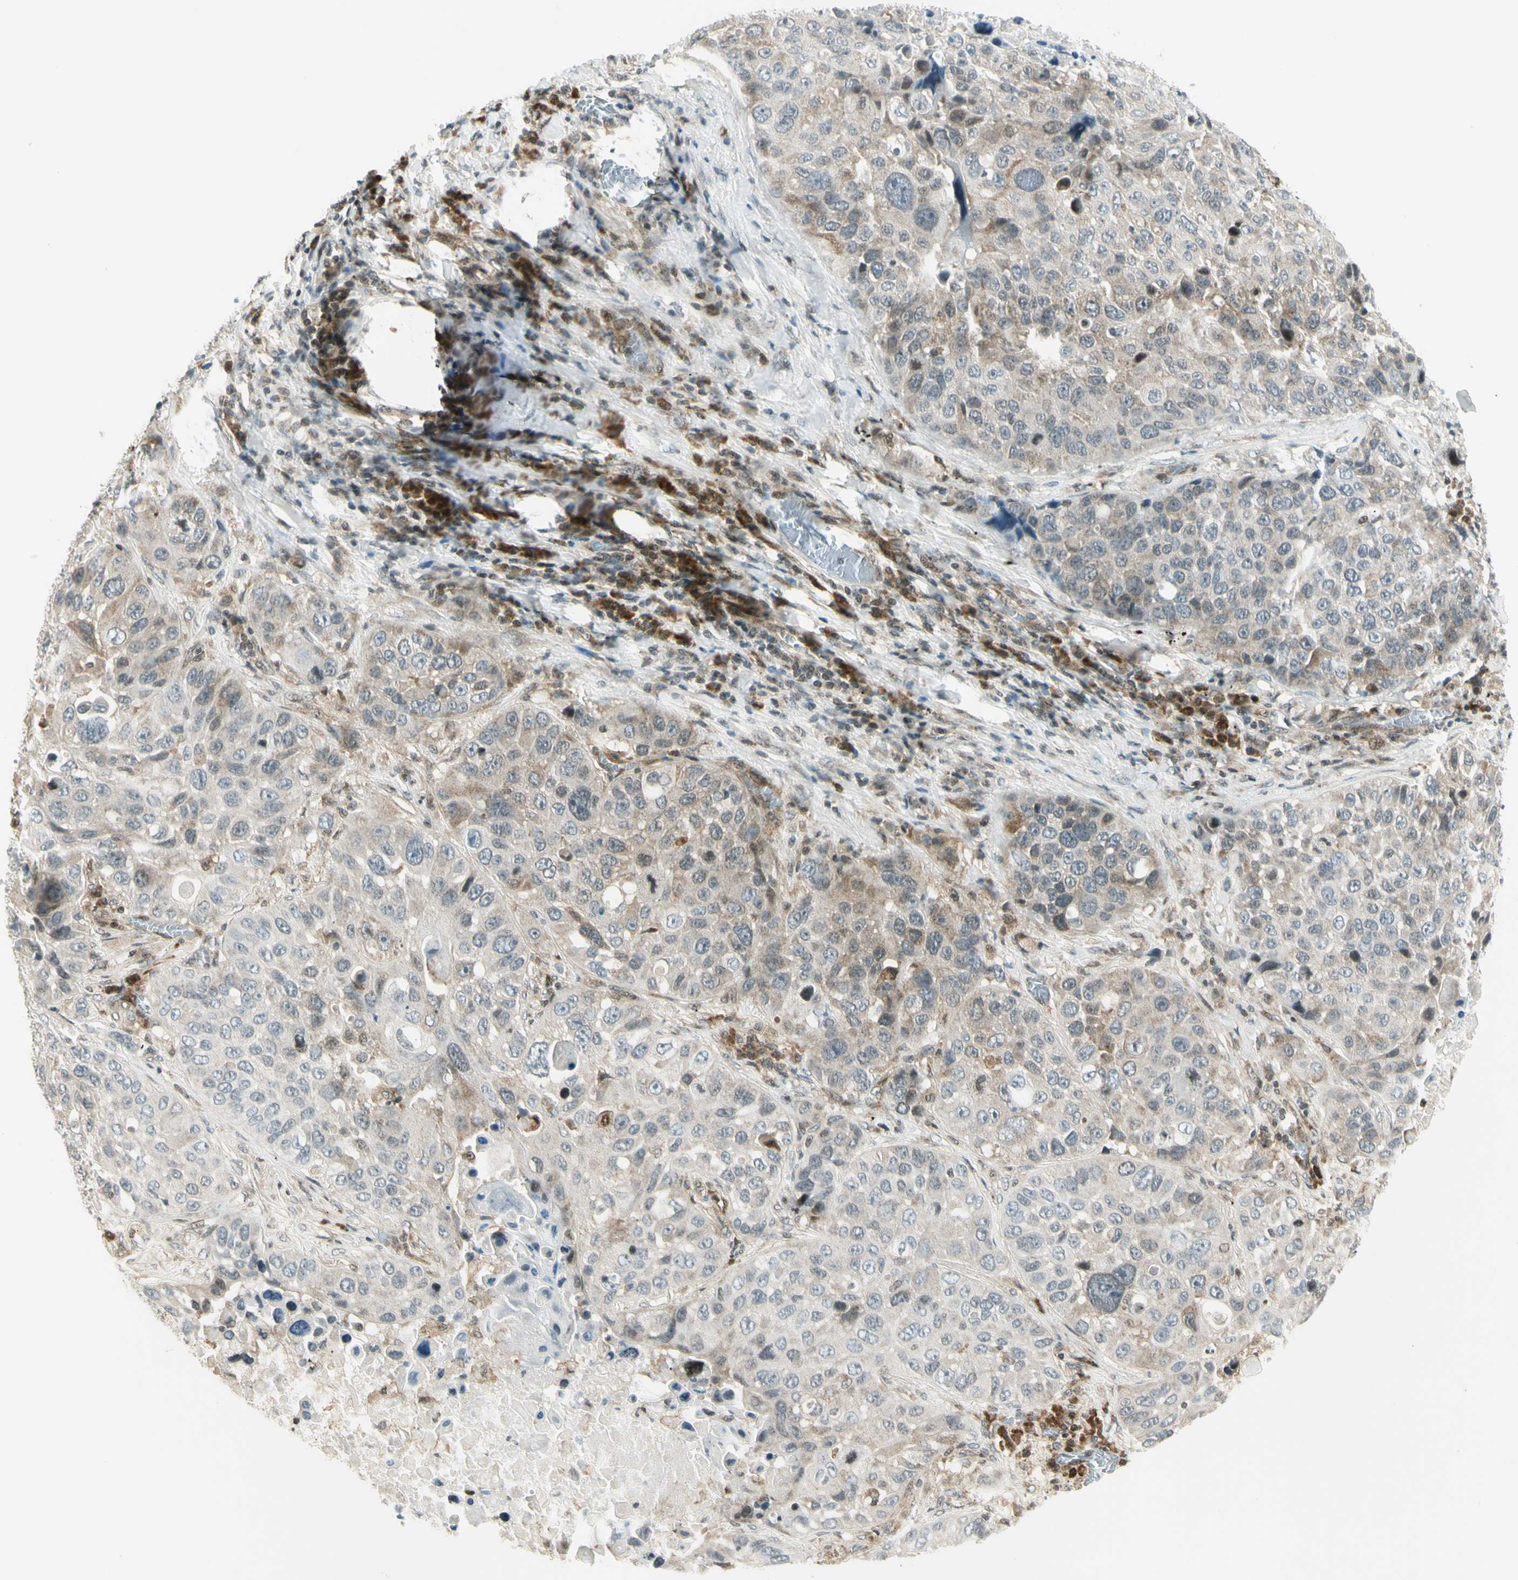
{"staining": {"intensity": "weak", "quantity": "<25%", "location": "cytoplasmic/membranous"}, "tissue": "lung cancer", "cell_type": "Tumor cells", "image_type": "cancer", "snomed": [{"axis": "morphology", "description": "Squamous cell carcinoma, NOS"}, {"axis": "topography", "description": "Lung"}], "caption": "Immunohistochemical staining of human lung cancer (squamous cell carcinoma) exhibits no significant staining in tumor cells.", "gene": "TPT1", "patient": {"sex": "male", "age": 57}}